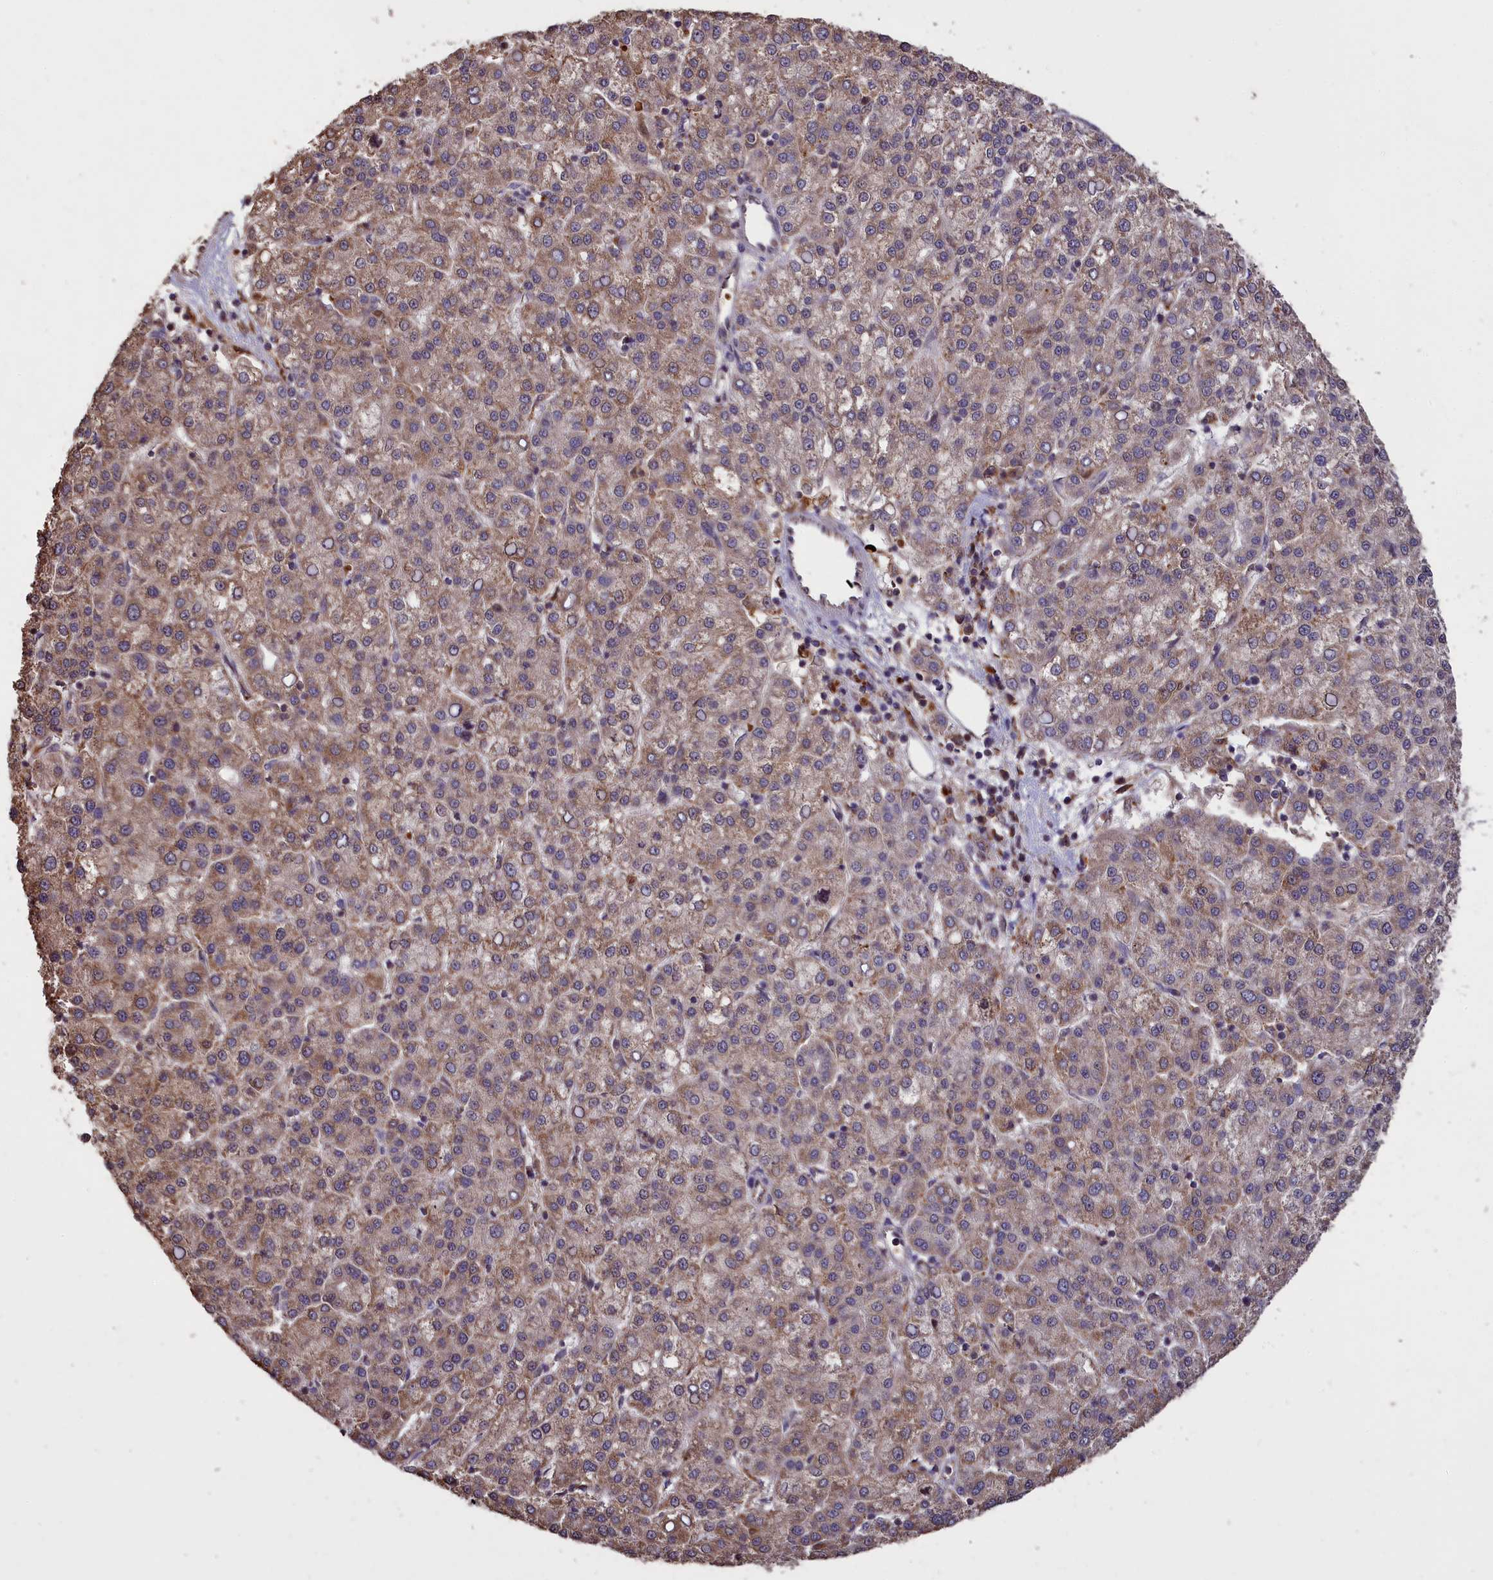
{"staining": {"intensity": "weak", "quantity": ">75%", "location": "cytoplasmic/membranous"}, "tissue": "liver cancer", "cell_type": "Tumor cells", "image_type": "cancer", "snomed": [{"axis": "morphology", "description": "Carcinoma, Hepatocellular, NOS"}, {"axis": "topography", "description": "Liver"}], "caption": "Tumor cells show weak cytoplasmic/membranous expression in approximately >75% of cells in hepatocellular carcinoma (liver). (DAB (3,3'-diaminobenzidine) IHC, brown staining for protein, blue staining for nuclei).", "gene": "CLRN2", "patient": {"sex": "female", "age": 58}}